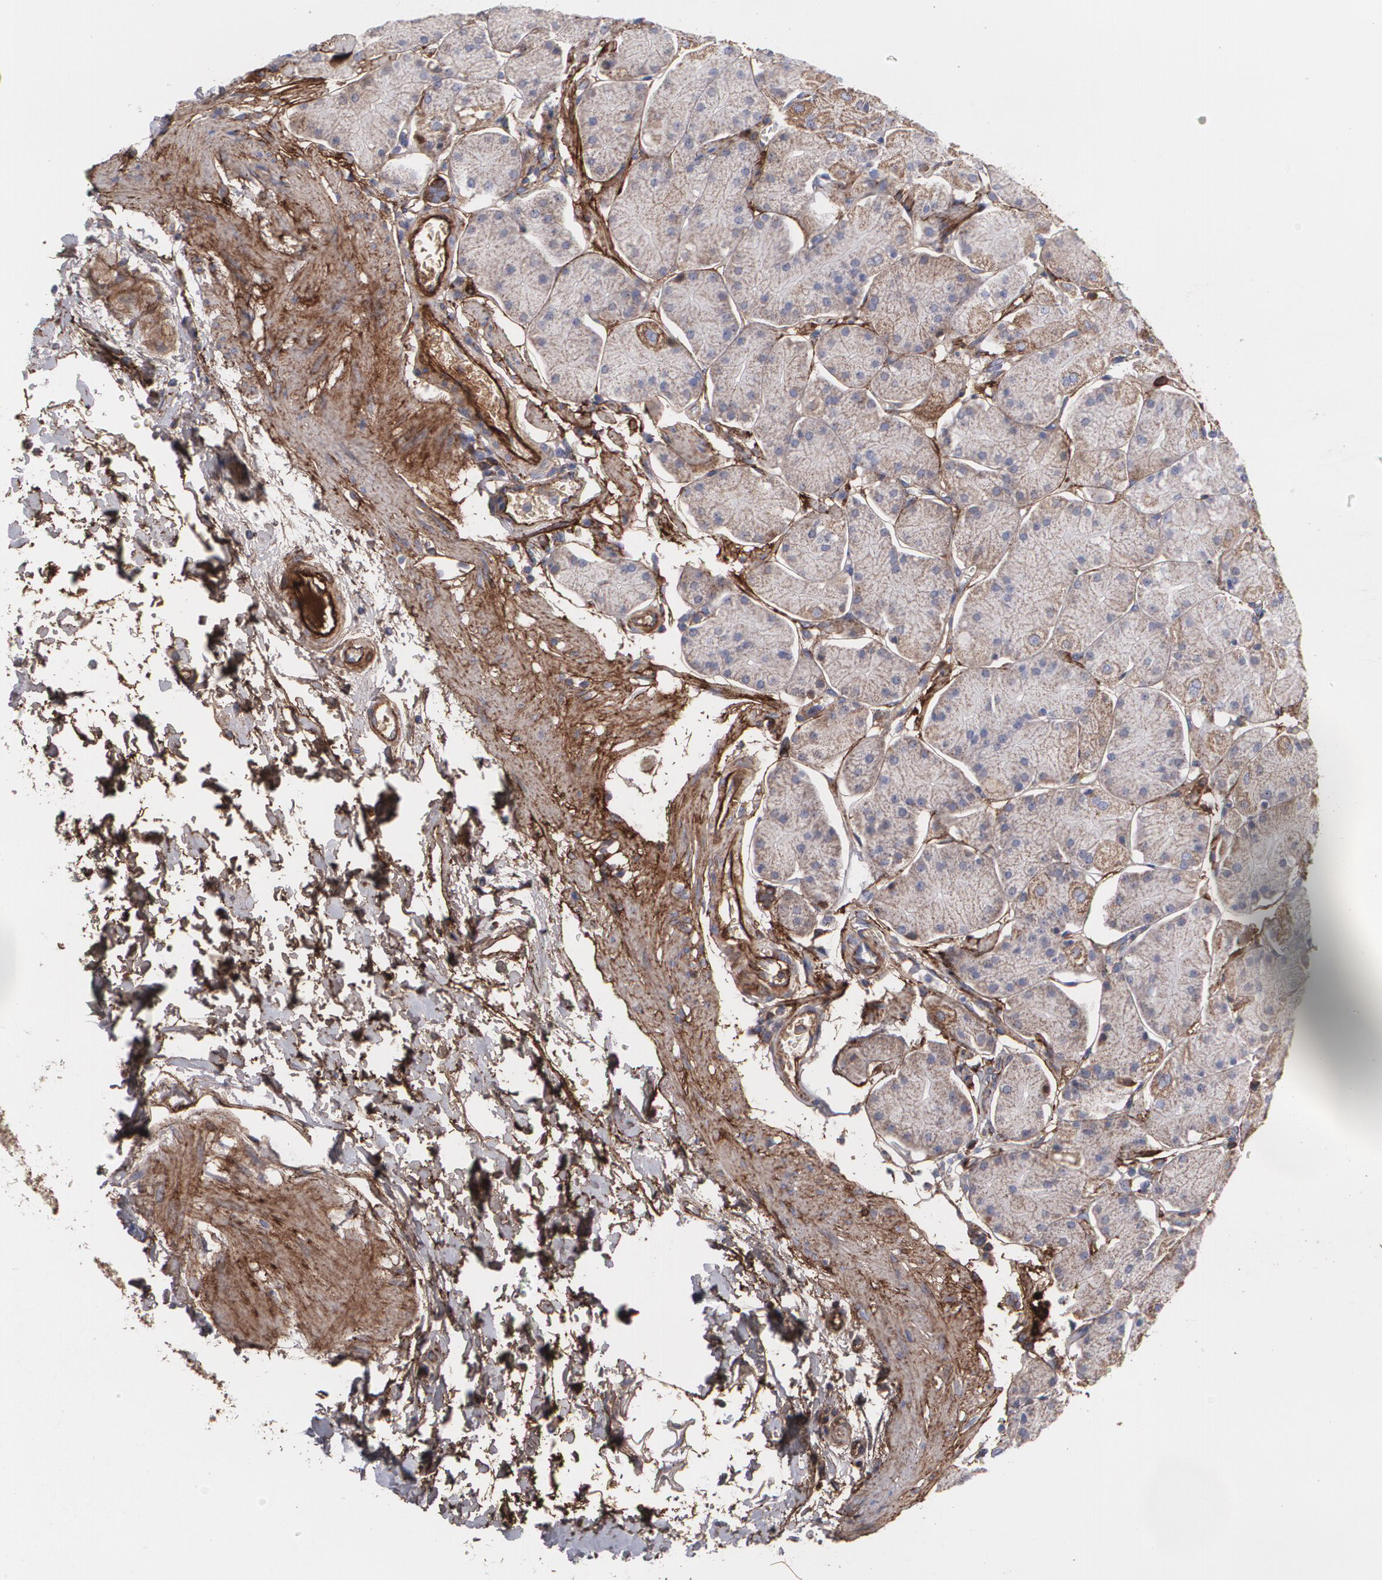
{"staining": {"intensity": "moderate", "quantity": ">75%", "location": "cytoplasmic/membranous"}, "tissue": "stomach", "cell_type": "Glandular cells", "image_type": "normal", "snomed": [{"axis": "morphology", "description": "Normal tissue, NOS"}, {"axis": "topography", "description": "Stomach, upper"}, {"axis": "topography", "description": "Stomach"}], "caption": "Immunohistochemical staining of benign stomach demonstrates medium levels of moderate cytoplasmic/membranous staining in approximately >75% of glandular cells.", "gene": "FBLN1", "patient": {"sex": "male", "age": 76}}